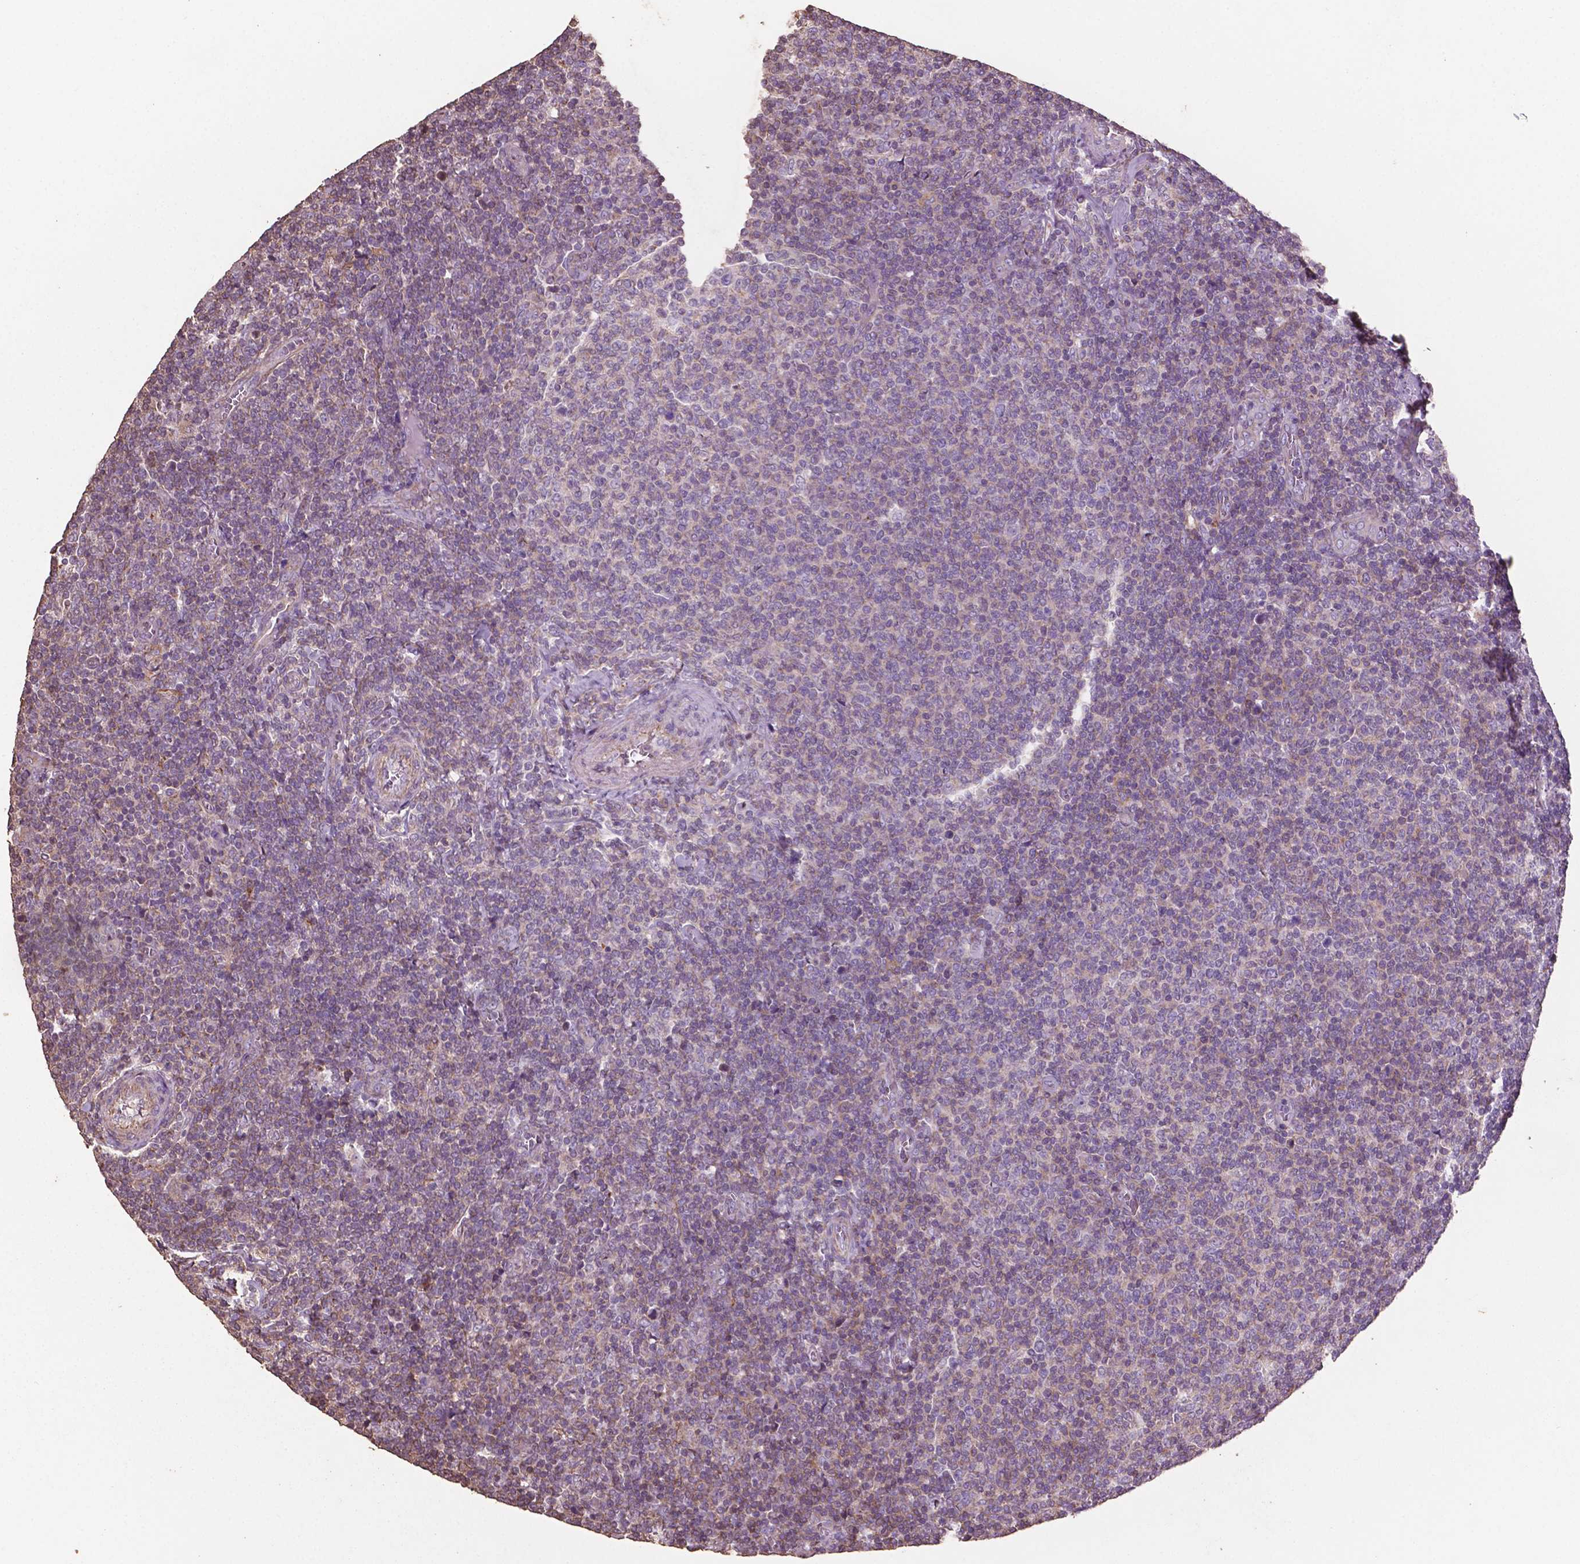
{"staining": {"intensity": "weak", "quantity": "<25%", "location": "cytoplasmic/membranous"}, "tissue": "lymphoma", "cell_type": "Tumor cells", "image_type": "cancer", "snomed": [{"axis": "morphology", "description": "Malignant lymphoma, non-Hodgkin's type, Low grade"}, {"axis": "topography", "description": "Lymph node"}], "caption": "Histopathology image shows no significant protein staining in tumor cells of lymphoma.", "gene": "COMMD4", "patient": {"sex": "male", "age": 52}}